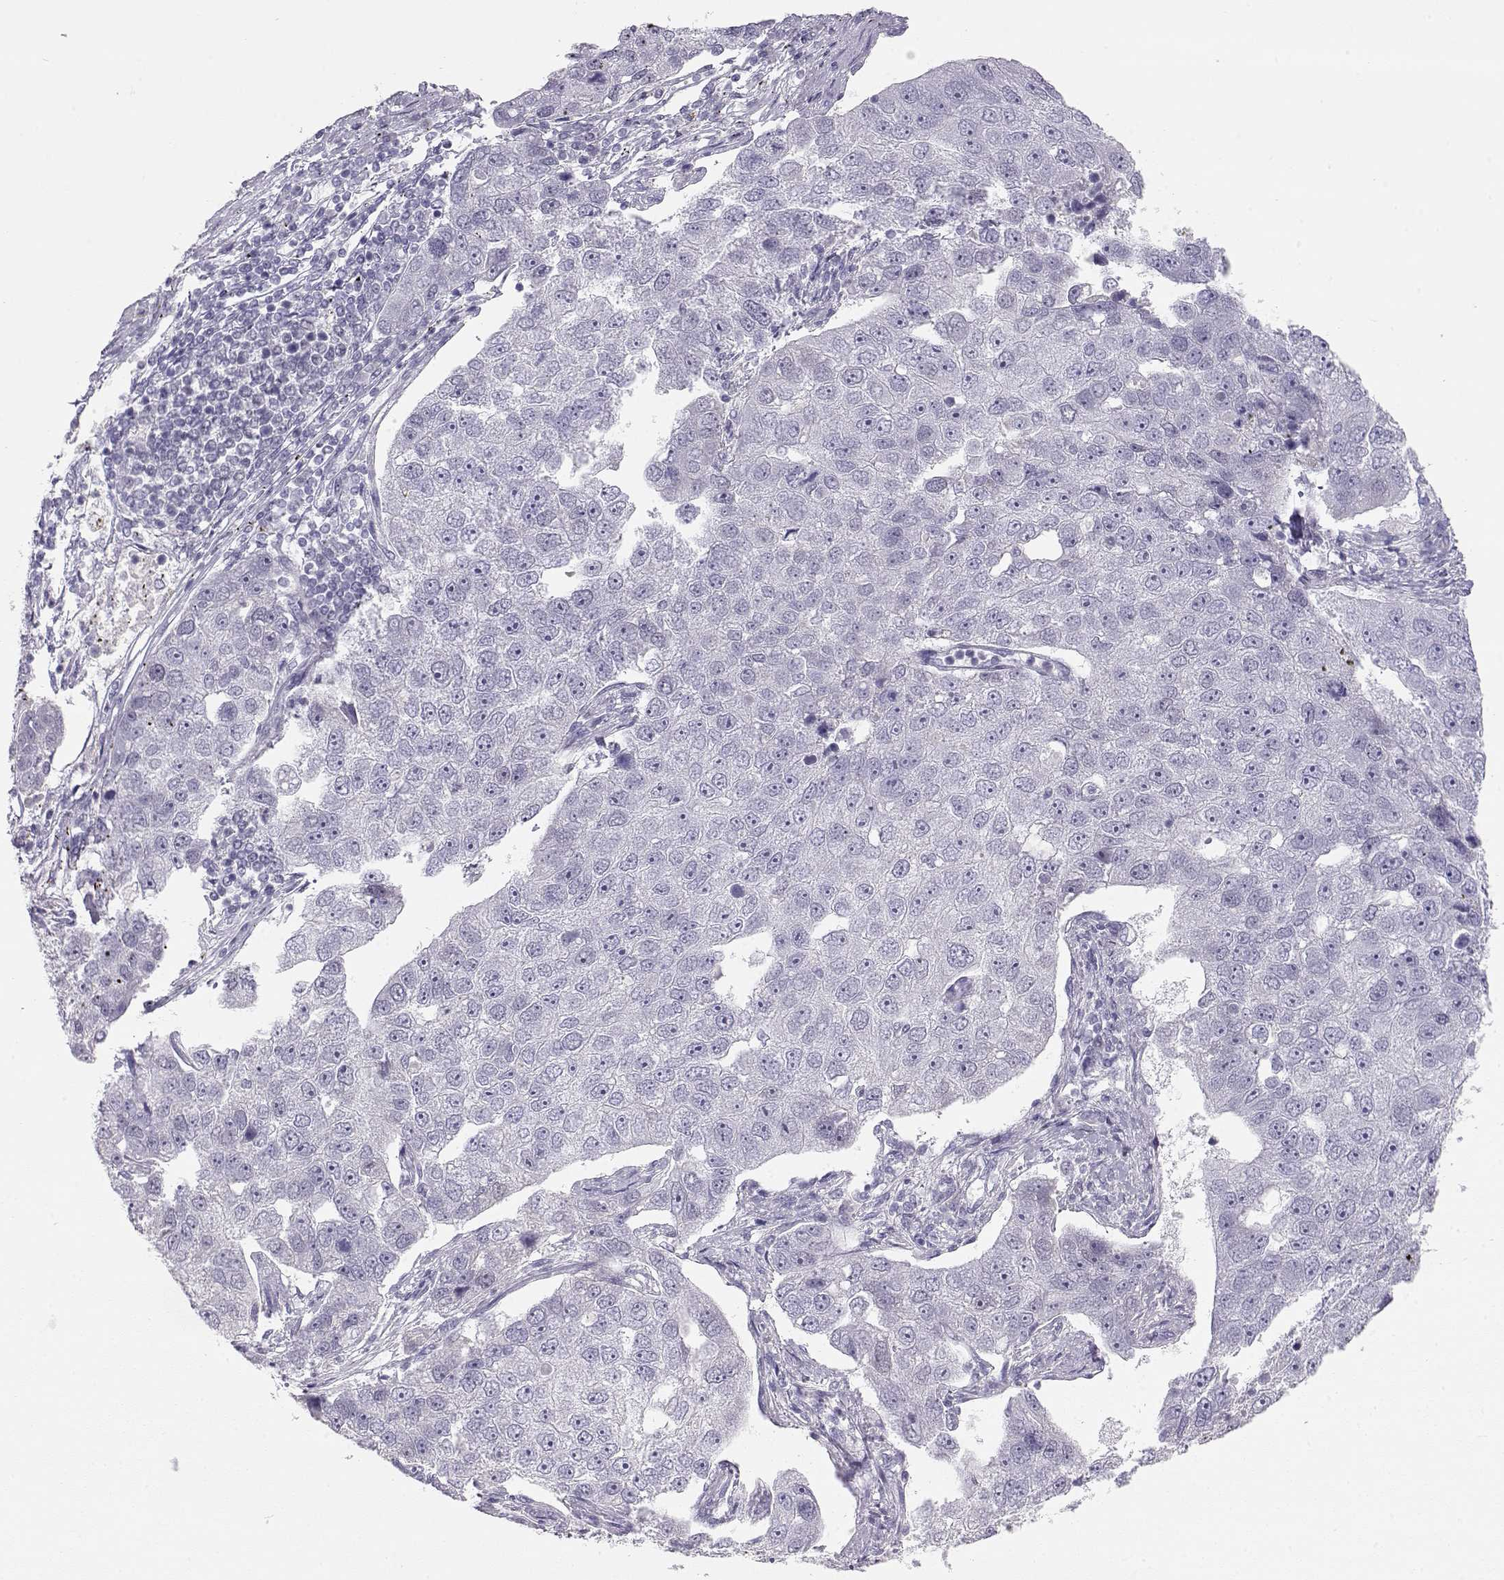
{"staining": {"intensity": "negative", "quantity": "none", "location": "none"}, "tissue": "pancreatic cancer", "cell_type": "Tumor cells", "image_type": "cancer", "snomed": [{"axis": "morphology", "description": "Adenocarcinoma, NOS"}, {"axis": "topography", "description": "Pancreas"}], "caption": "Pancreatic cancer (adenocarcinoma) was stained to show a protein in brown. There is no significant expression in tumor cells. The staining is performed using DAB (3,3'-diaminobenzidine) brown chromogen with nuclei counter-stained in using hematoxylin.", "gene": "OPN5", "patient": {"sex": "female", "age": 61}}